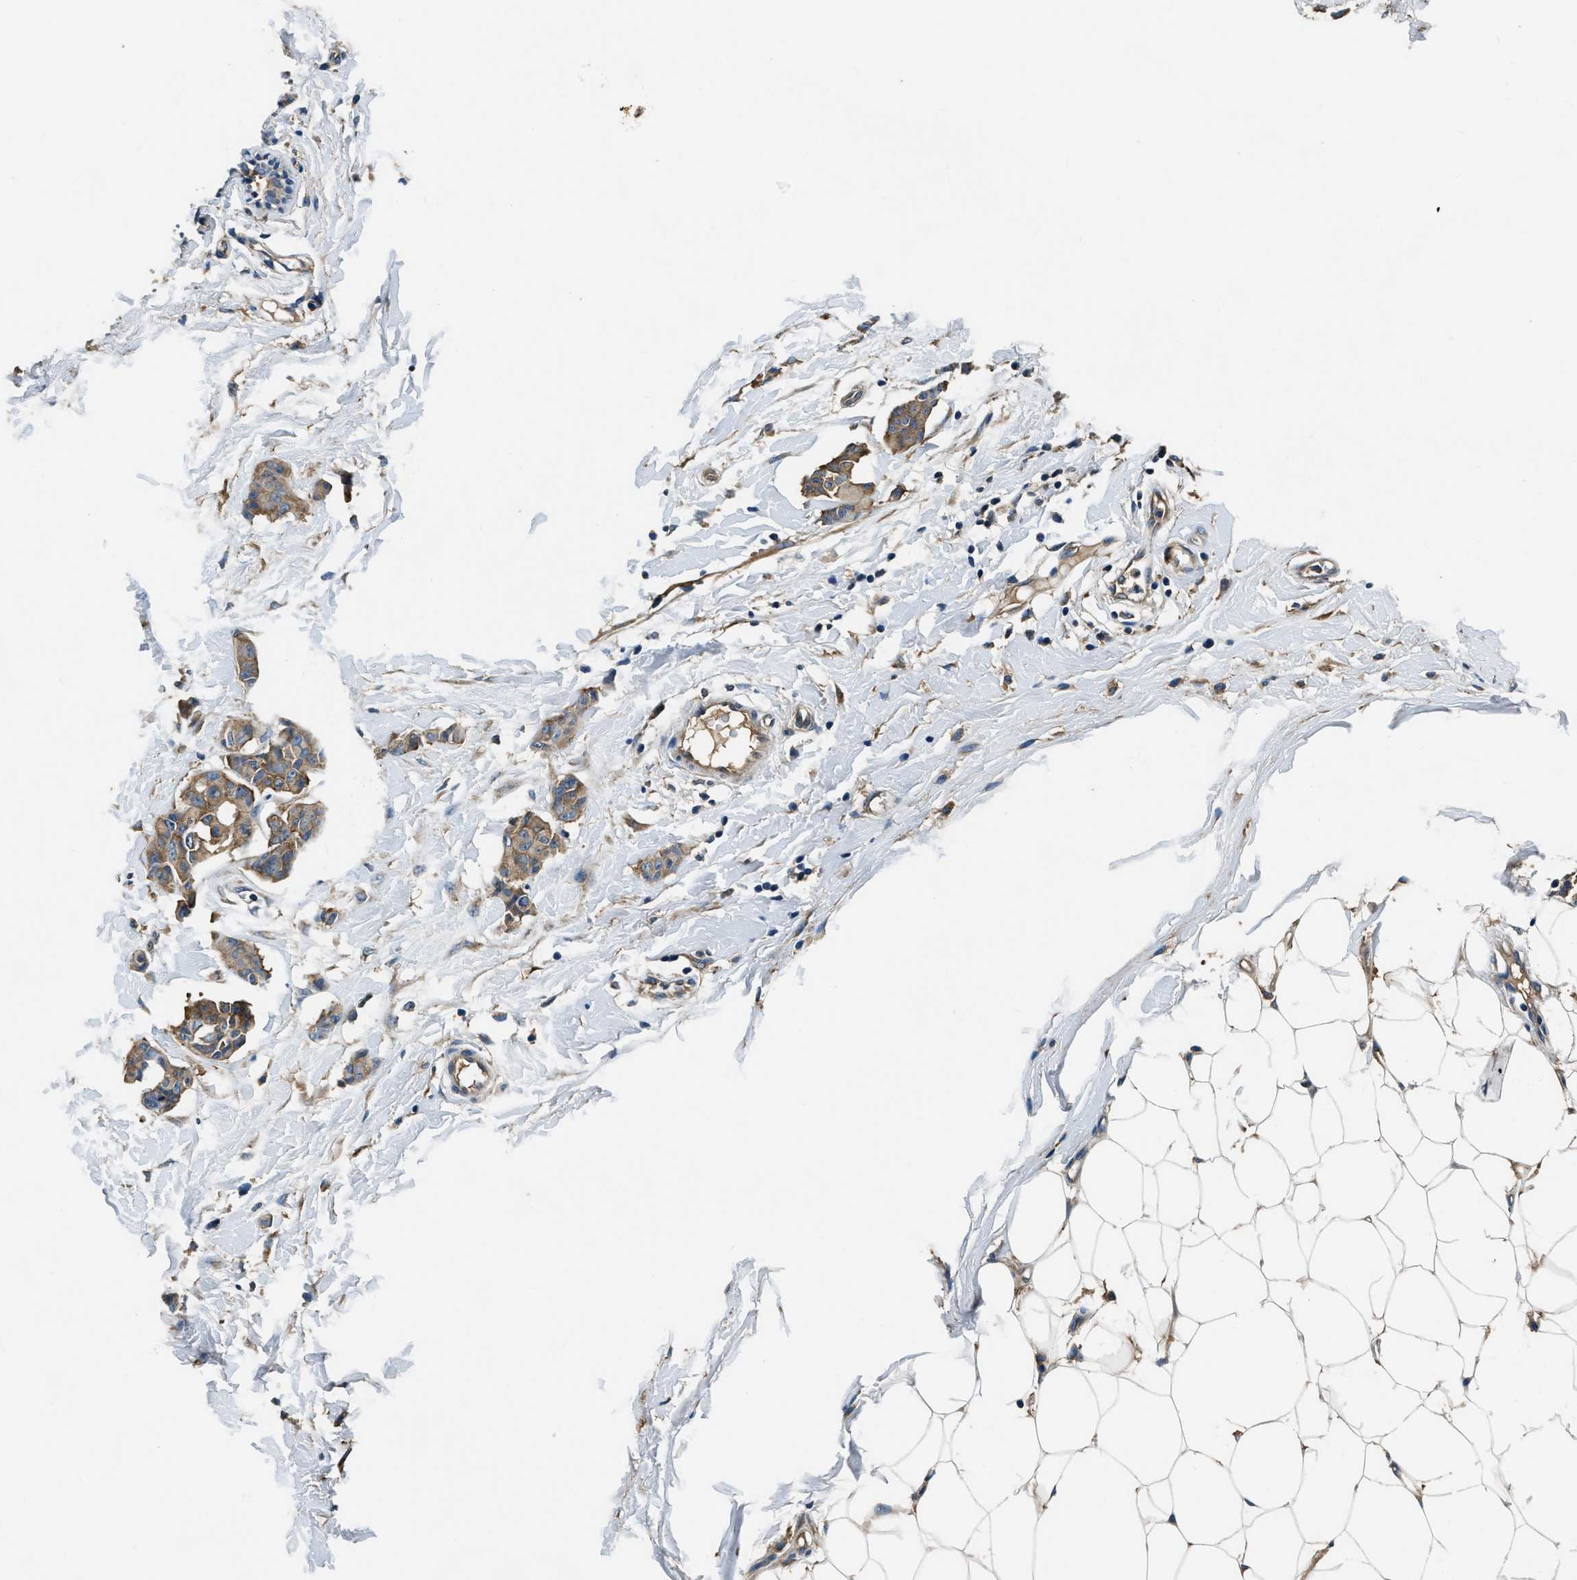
{"staining": {"intensity": "weak", "quantity": ">75%", "location": "cytoplasmic/membranous"}, "tissue": "breast cancer", "cell_type": "Tumor cells", "image_type": "cancer", "snomed": [{"axis": "morphology", "description": "Normal tissue, NOS"}, {"axis": "morphology", "description": "Duct carcinoma"}, {"axis": "topography", "description": "Breast"}], "caption": "A photomicrograph of breast cancer stained for a protein demonstrates weak cytoplasmic/membranous brown staining in tumor cells.", "gene": "EEA1", "patient": {"sex": "female", "age": 40}}